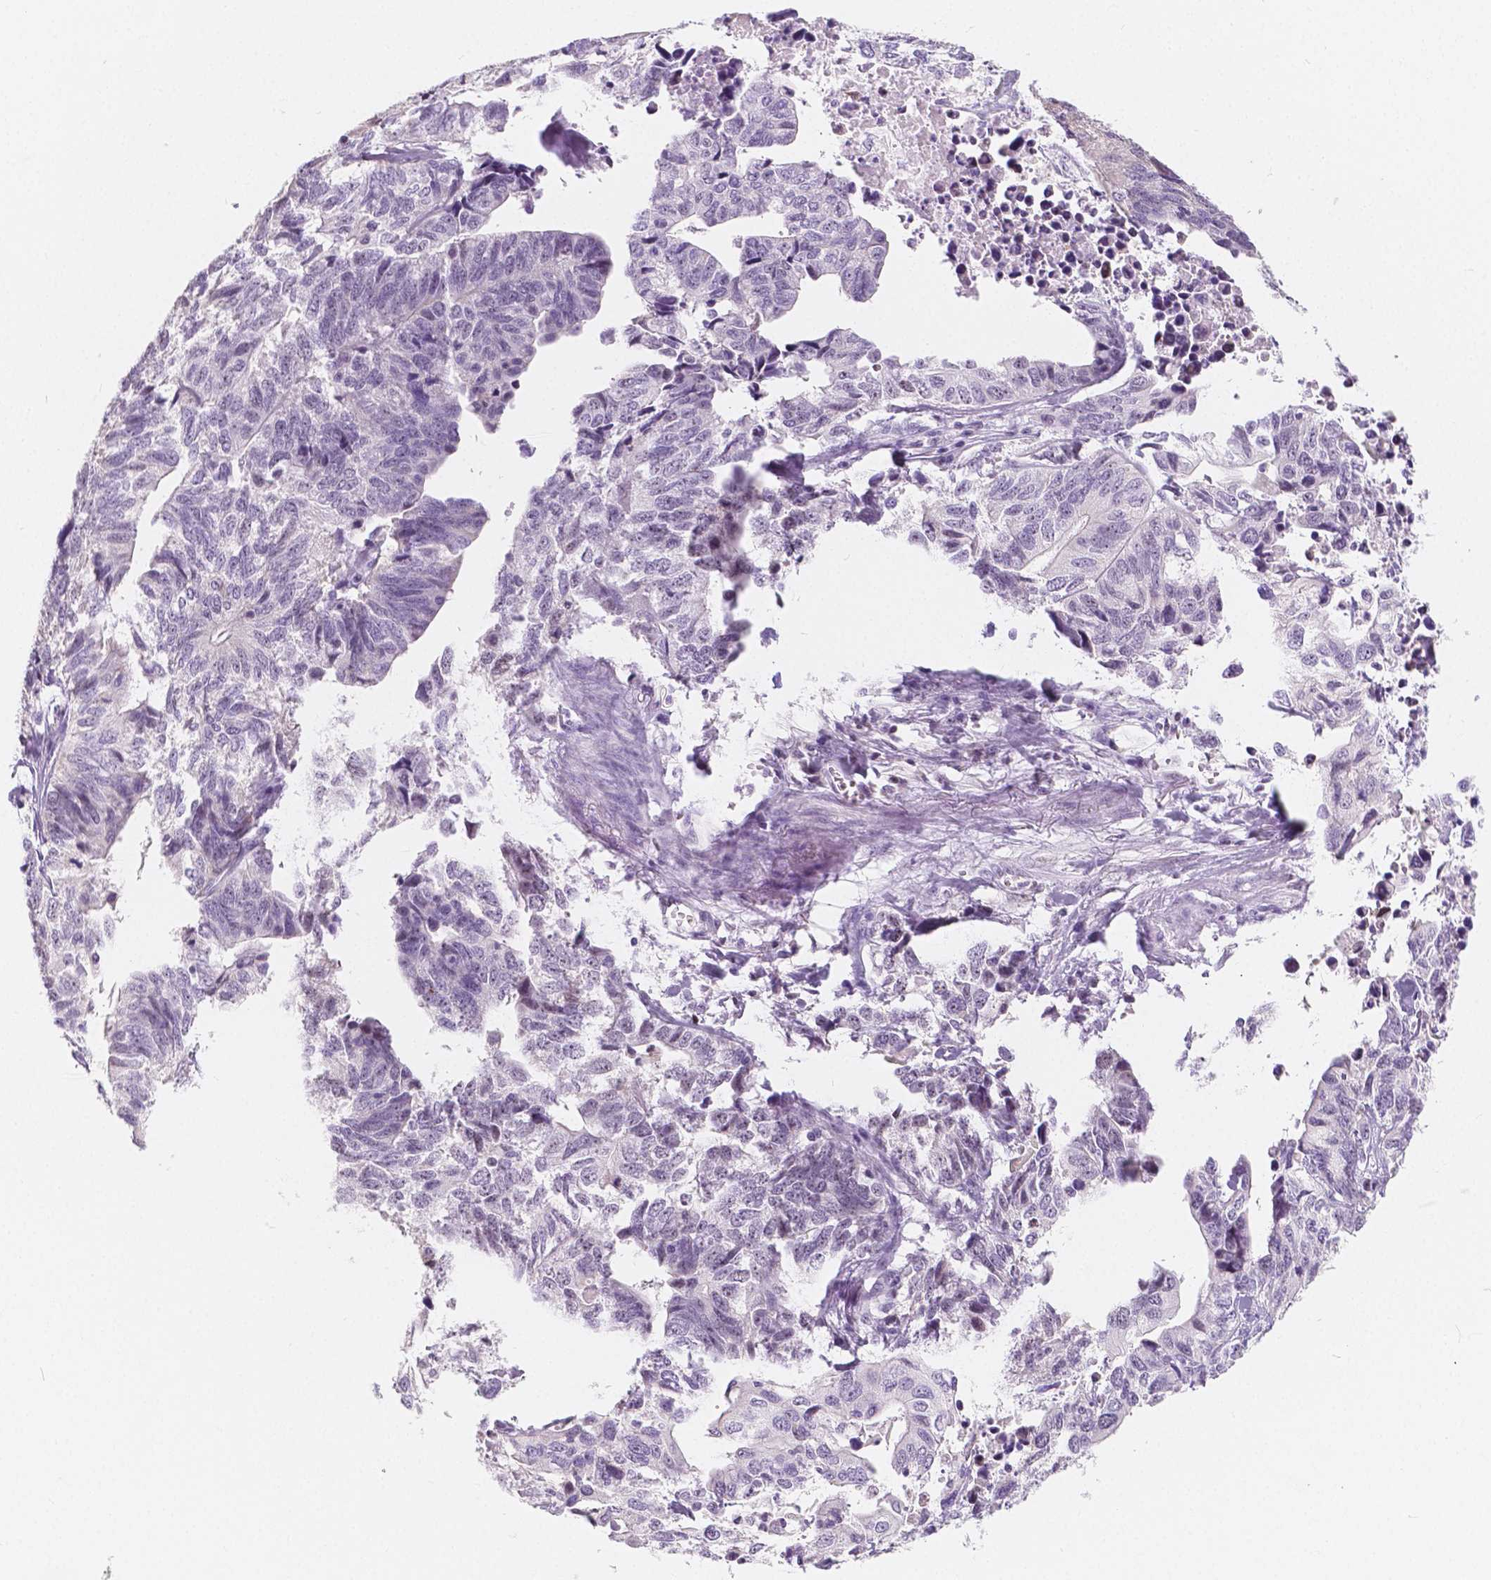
{"staining": {"intensity": "negative", "quantity": "none", "location": "none"}, "tissue": "stomach cancer", "cell_type": "Tumor cells", "image_type": "cancer", "snomed": [{"axis": "morphology", "description": "Adenocarcinoma, NOS"}, {"axis": "topography", "description": "Stomach, upper"}], "caption": "There is no significant expression in tumor cells of stomach adenocarcinoma. Nuclei are stained in blue.", "gene": "NOLC1", "patient": {"sex": "female", "age": 67}}